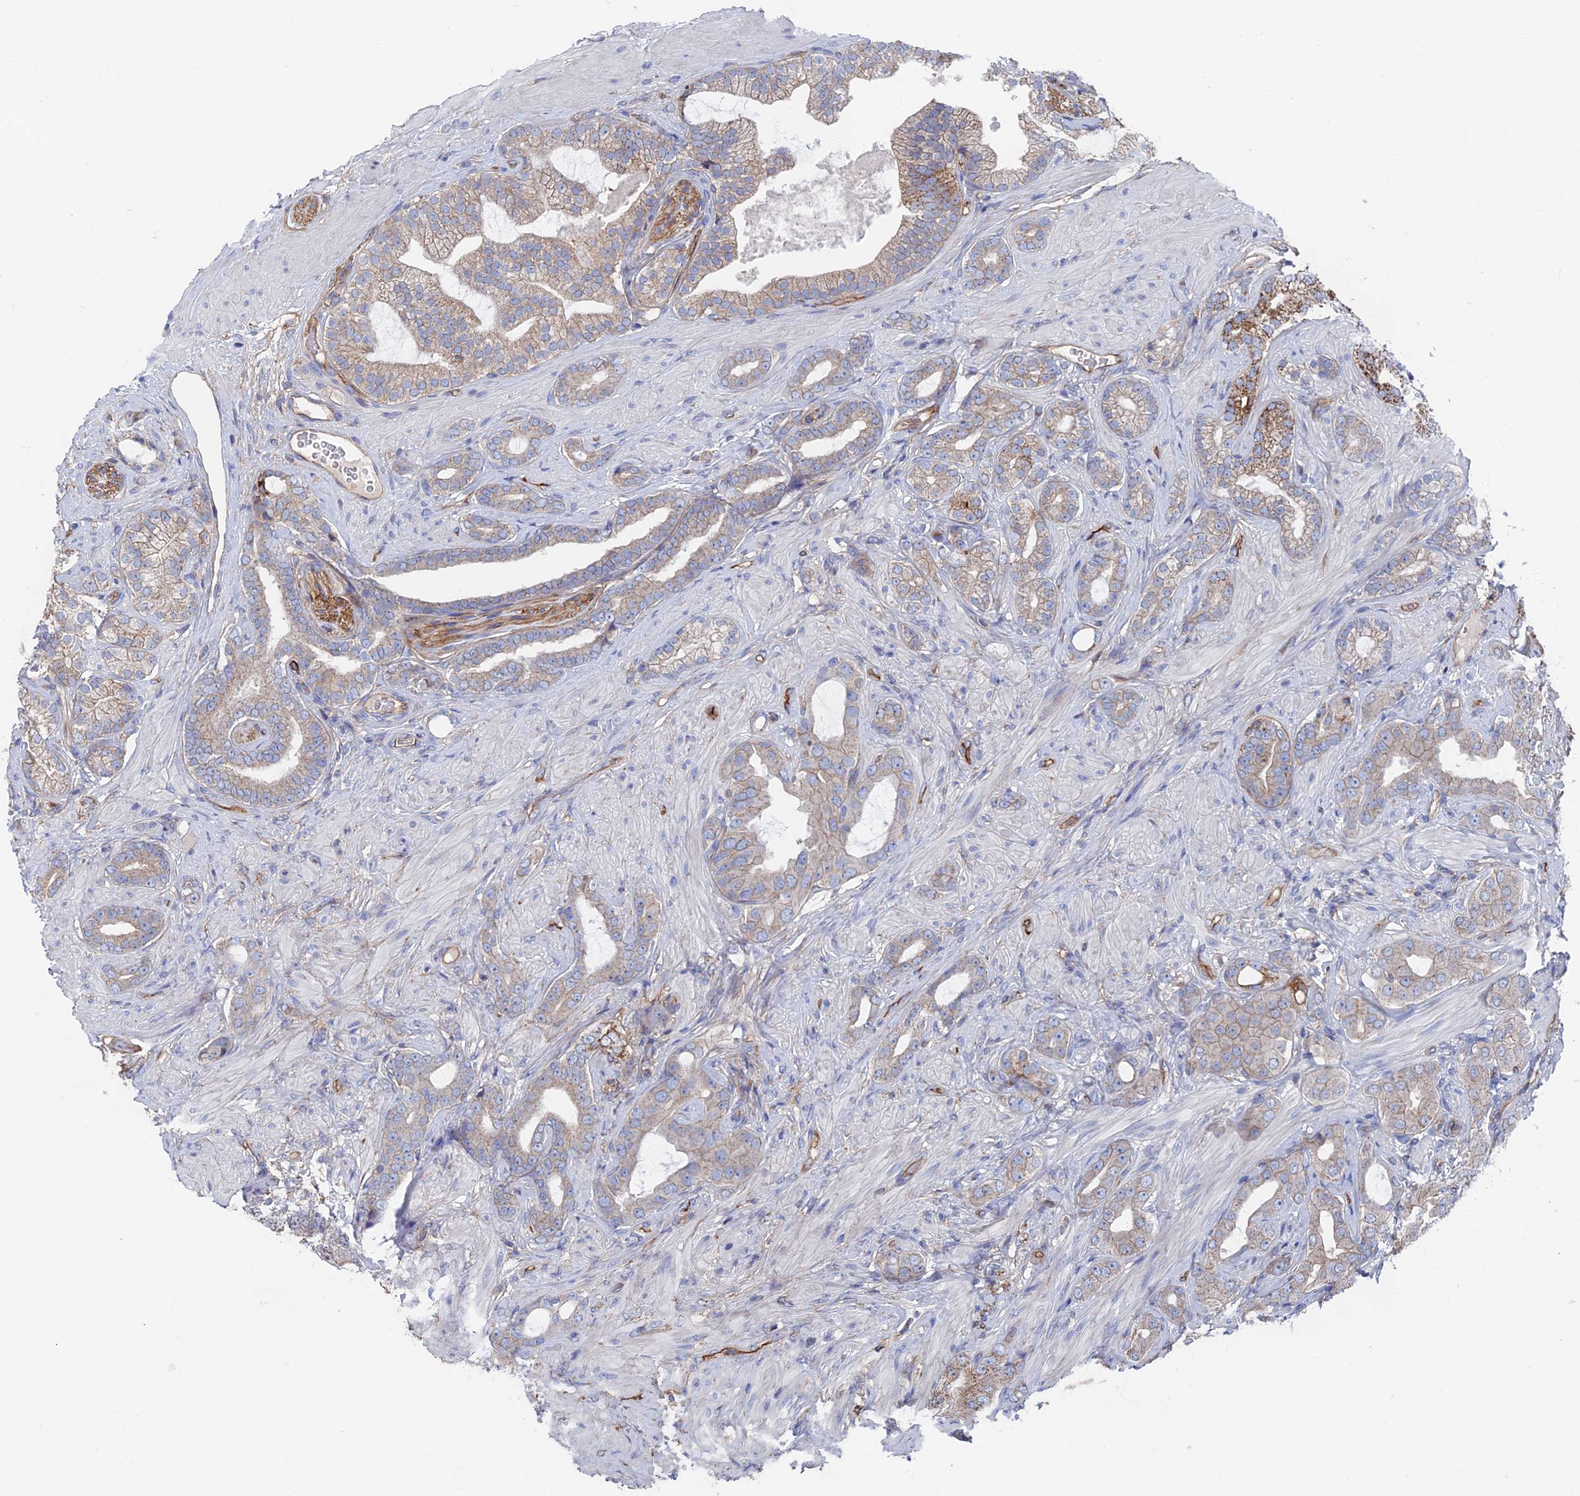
{"staining": {"intensity": "strong", "quantity": "<25%", "location": "cytoplasmic/membranous"}, "tissue": "prostate cancer", "cell_type": "Tumor cells", "image_type": "cancer", "snomed": [{"axis": "morphology", "description": "Adenocarcinoma, Low grade"}, {"axis": "topography", "description": "Prostate"}], "caption": "This is a histology image of IHC staining of prostate cancer (adenocarcinoma (low-grade)), which shows strong staining in the cytoplasmic/membranous of tumor cells.", "gene": "SNX11", "patient": {"sex": "male", "age": 57}}